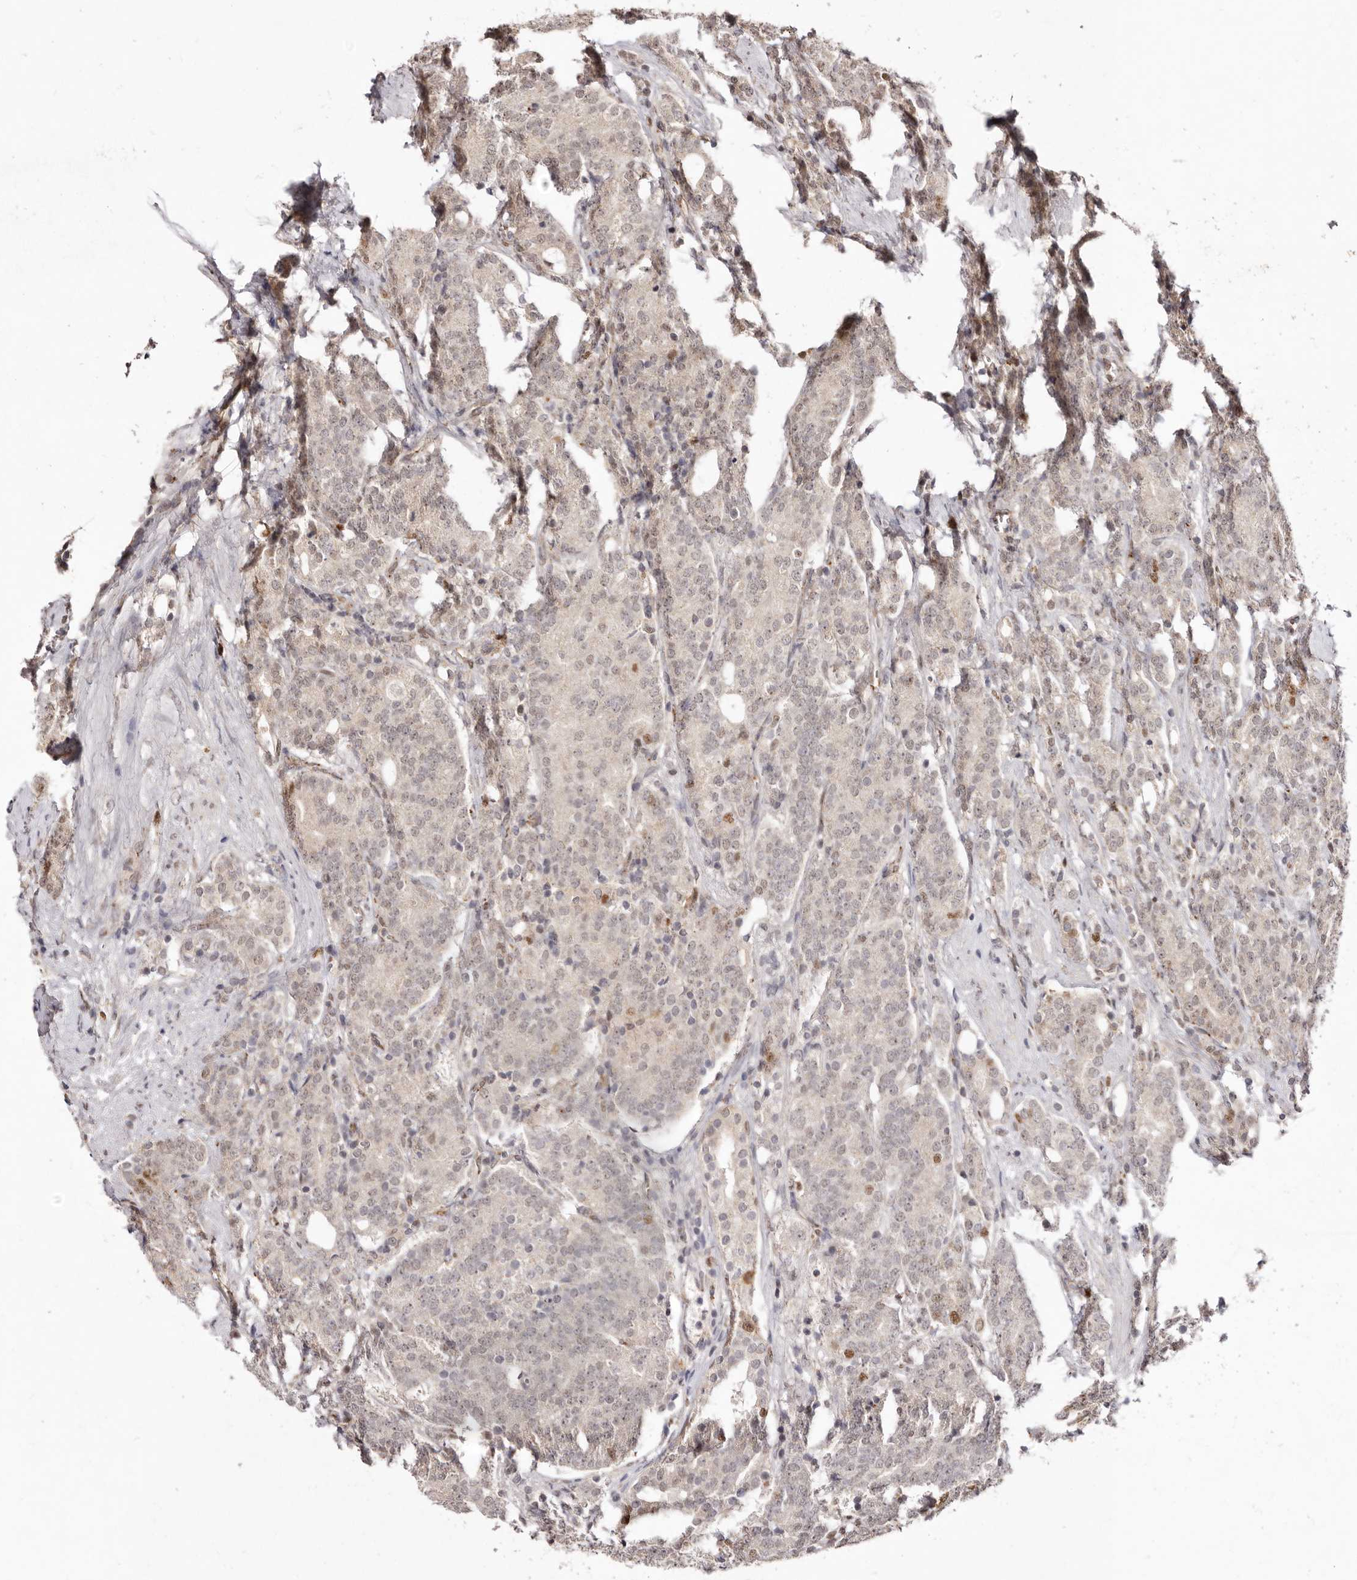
{"staining": {"intensity": "weak", "quantity": "25%-75%", "location": "nuclear"}, "tissue": "prostate cancer", "cell_type": "Tumor cells", "image_type": "cancer", "snomed": [{"axis": "morphology", "description": "Adenocarcinoma, High grade"}, {"axis": "topography", "description": "Prostate"}], "caption": "High-magnification brightfield microscopy of high-grade adenocarcinoma (prostate) stained with DAB (3,3'-diaminobenzidine) (brown) and counterstained with hematoxylin (blue). tumor cells exhibit weak nuclear expression is seen in about25%-75% of cells. The protein is shown in brown color, while the nuclei are stained blue.", "gene": "NOTCH1", "patient": {"sex": "male", "age": 57}}